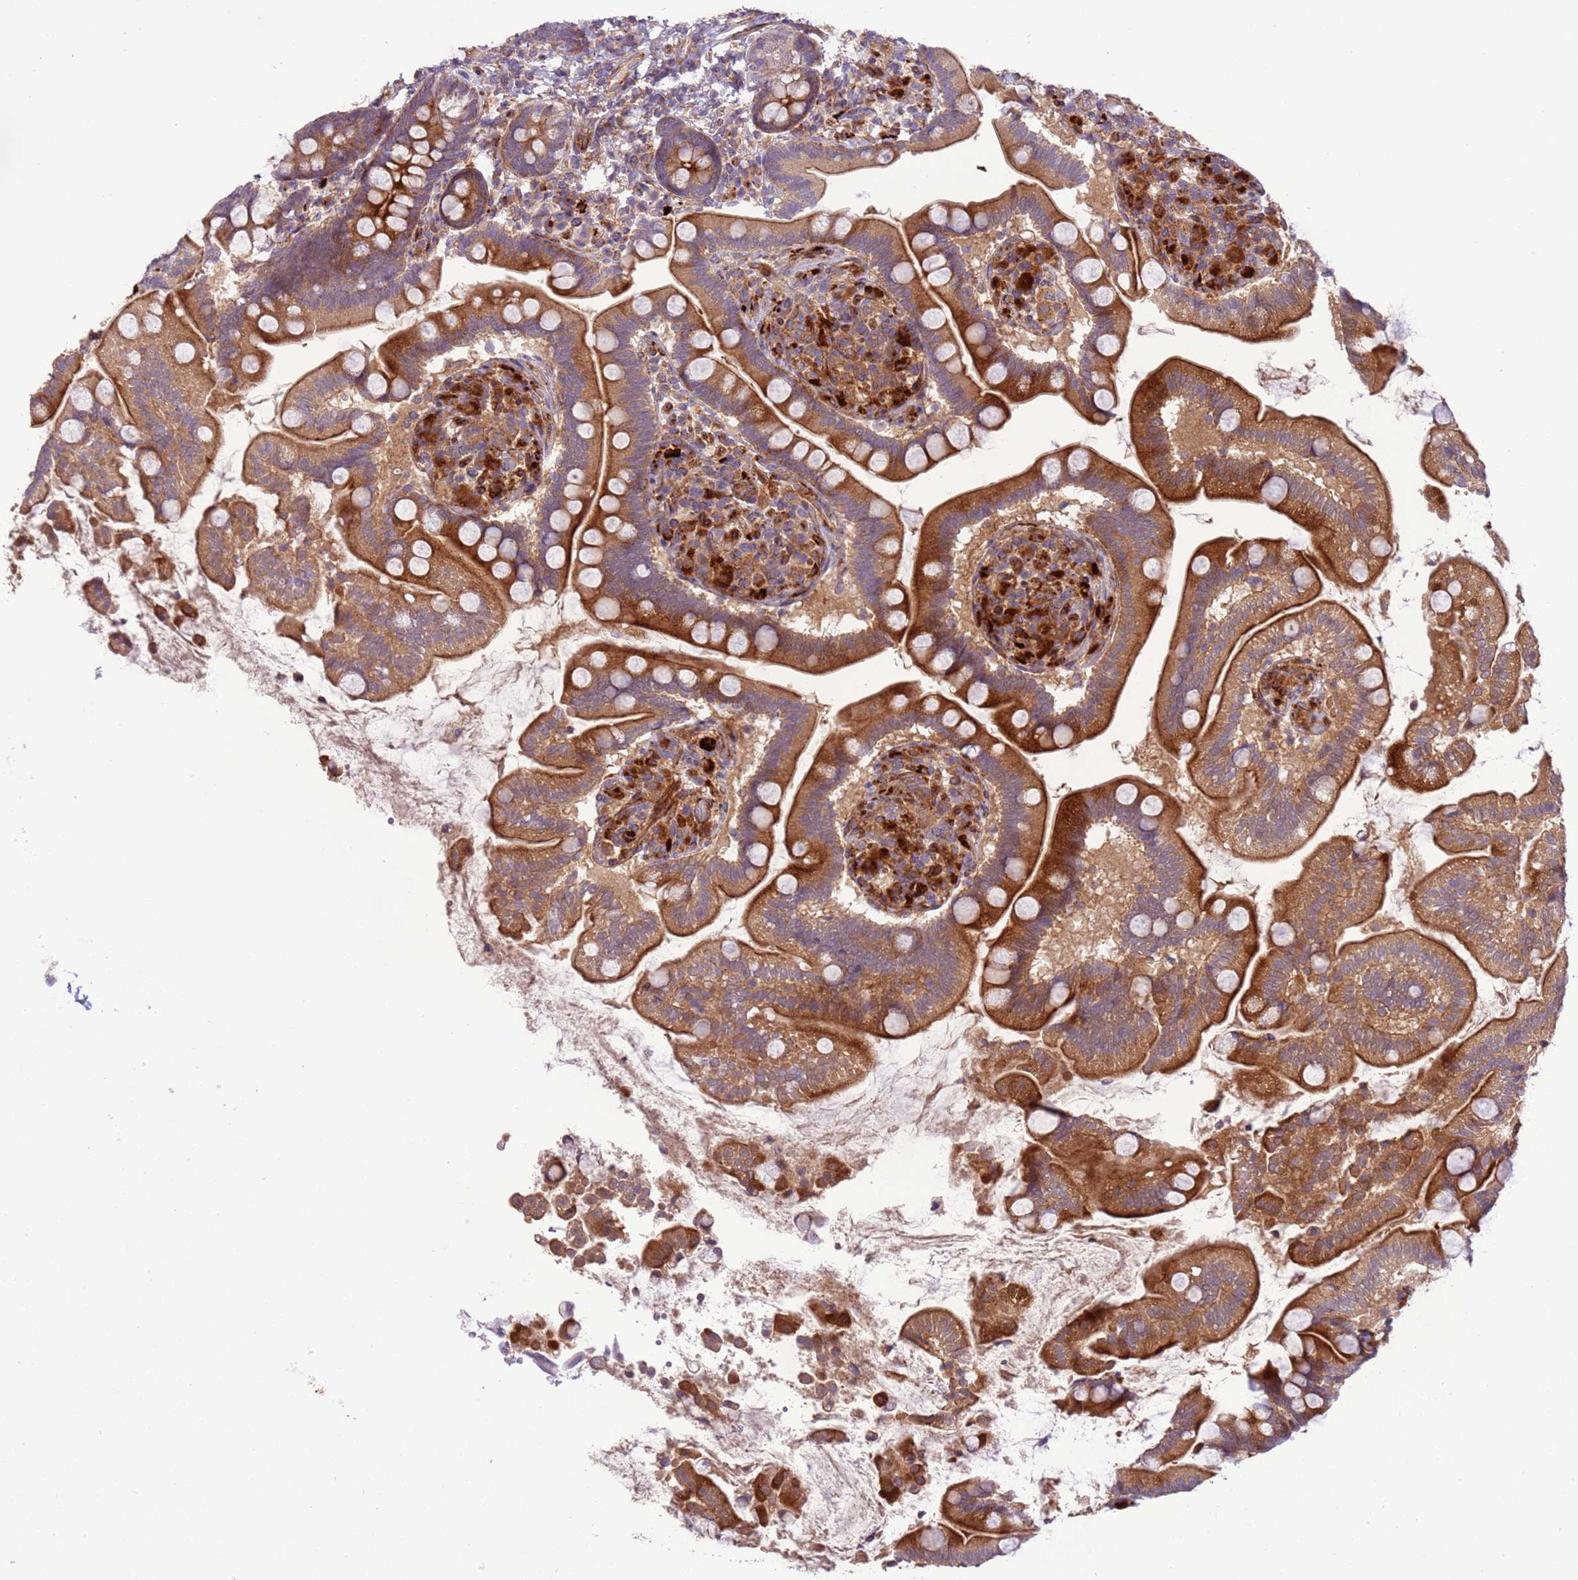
{"staining": {"intensity": "strong", "quantity": ">75%", "location": "cytoplasmic/membranous"}, "tissue": "small intestine", "cell_type": "Glandular cells", "image_type": "normal", "snomed": [{"axis": "morphology", "description": "Normal tissue, NOS"}, {"axis": "topography", "description": "Small intestine"}], "caption": "Glandular cells reveal strong cytoplasmic/membranous staining in about >75% of cells in unremarkable small intestine. (DAB (3,3'-diaminobenzidine) IHC, brown staining for protein, blue staining for nuclei).", "gene": "ZNF624", "patient": {"sex": "female", "age": 64}}